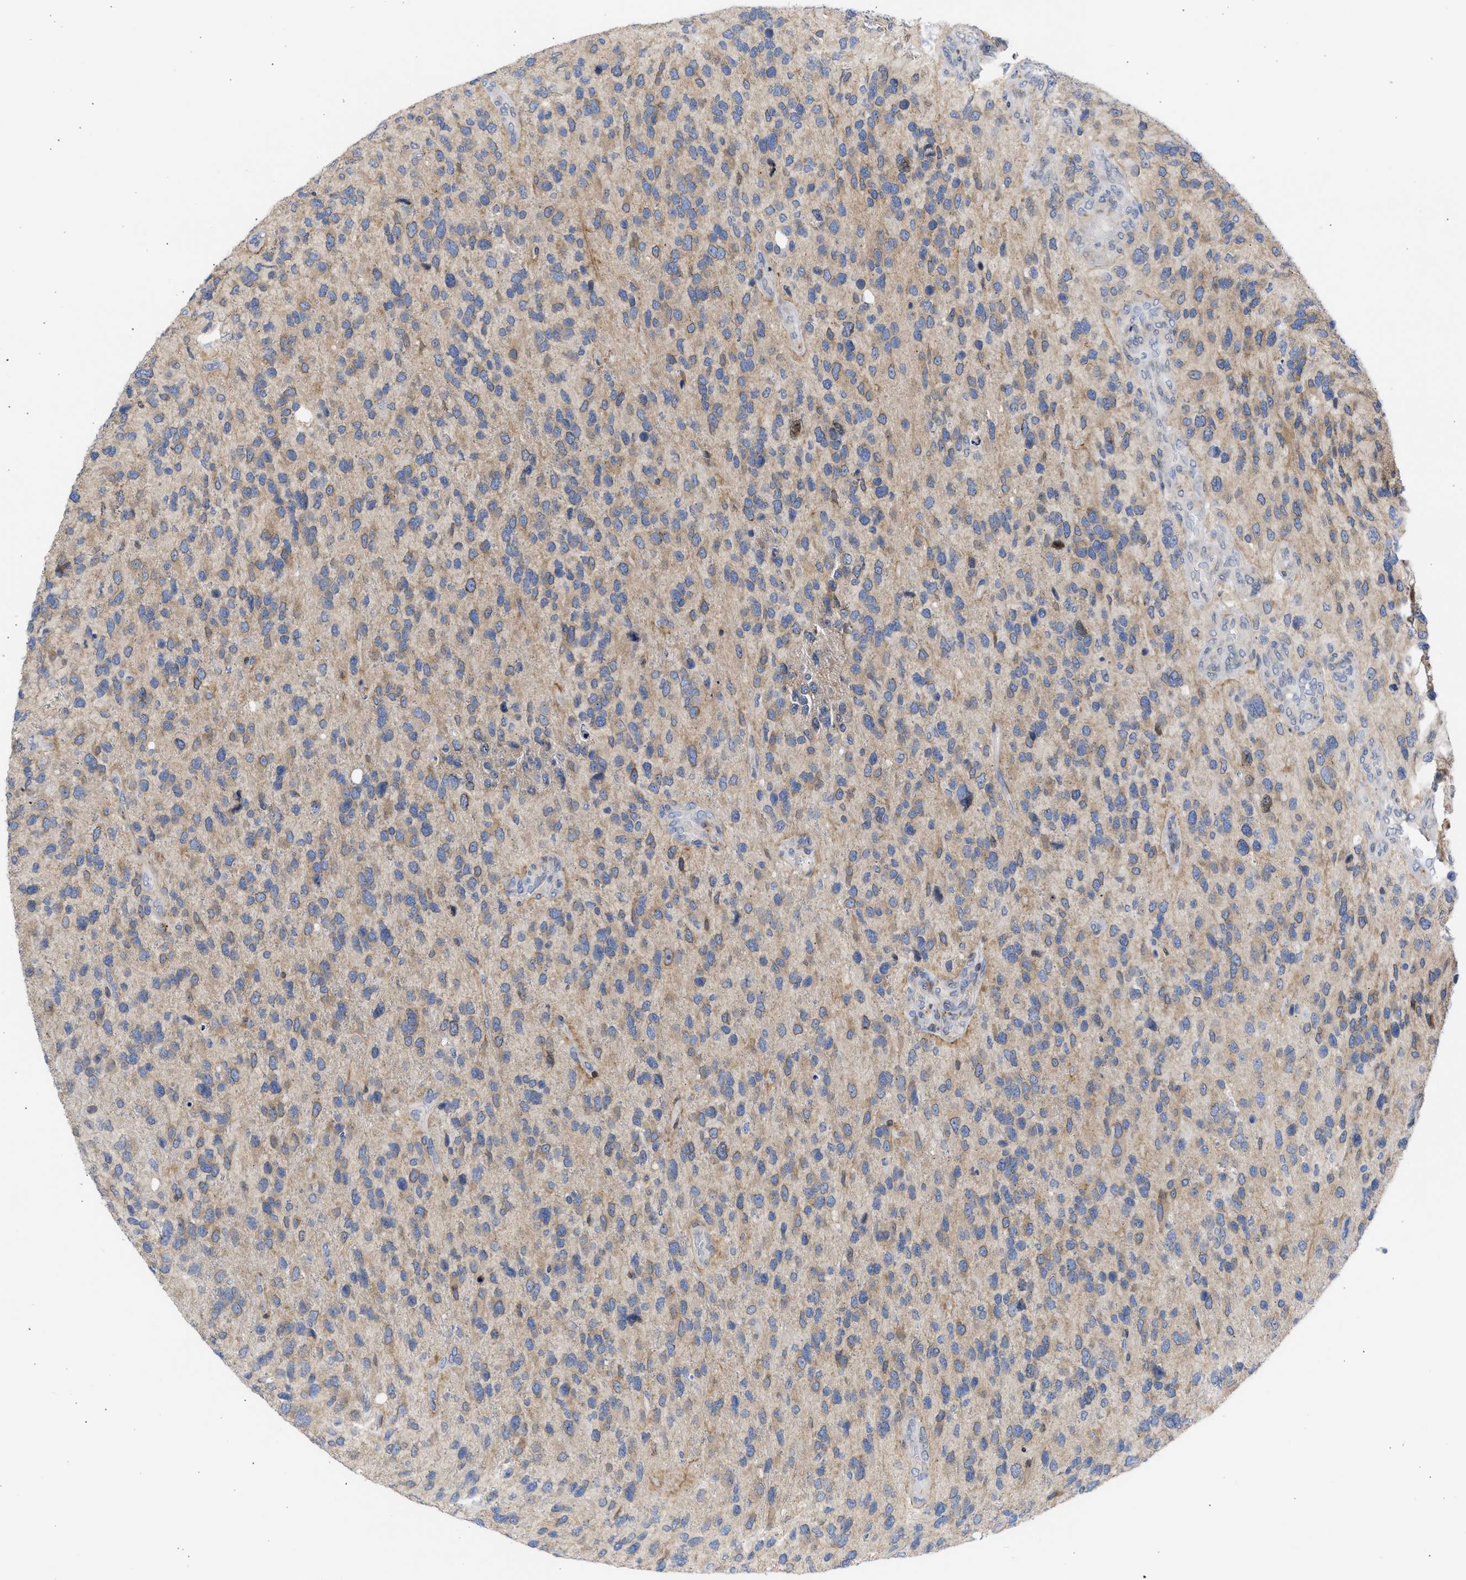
{"staining": {"intensity": "weak", "quantity": "25%-75%", "location": "cytoplasmic/membranous"}, "tissue": "glioma", "cell_type": "Tumor cells", "image_type": "cancer", "snomed": [{"axis": "morphology", "description": "Glioma, malignant, High grade"}, {"axis": "topography", "description": "Brain"}], "caption": "Protein staining demonstrates weak cytoplasmic/membranous expression in about 25%-75% of tumor cells in malignant glioma (high-grade).", "gene": "NUP35", "patient": {"sex": "female", "age": 58}}